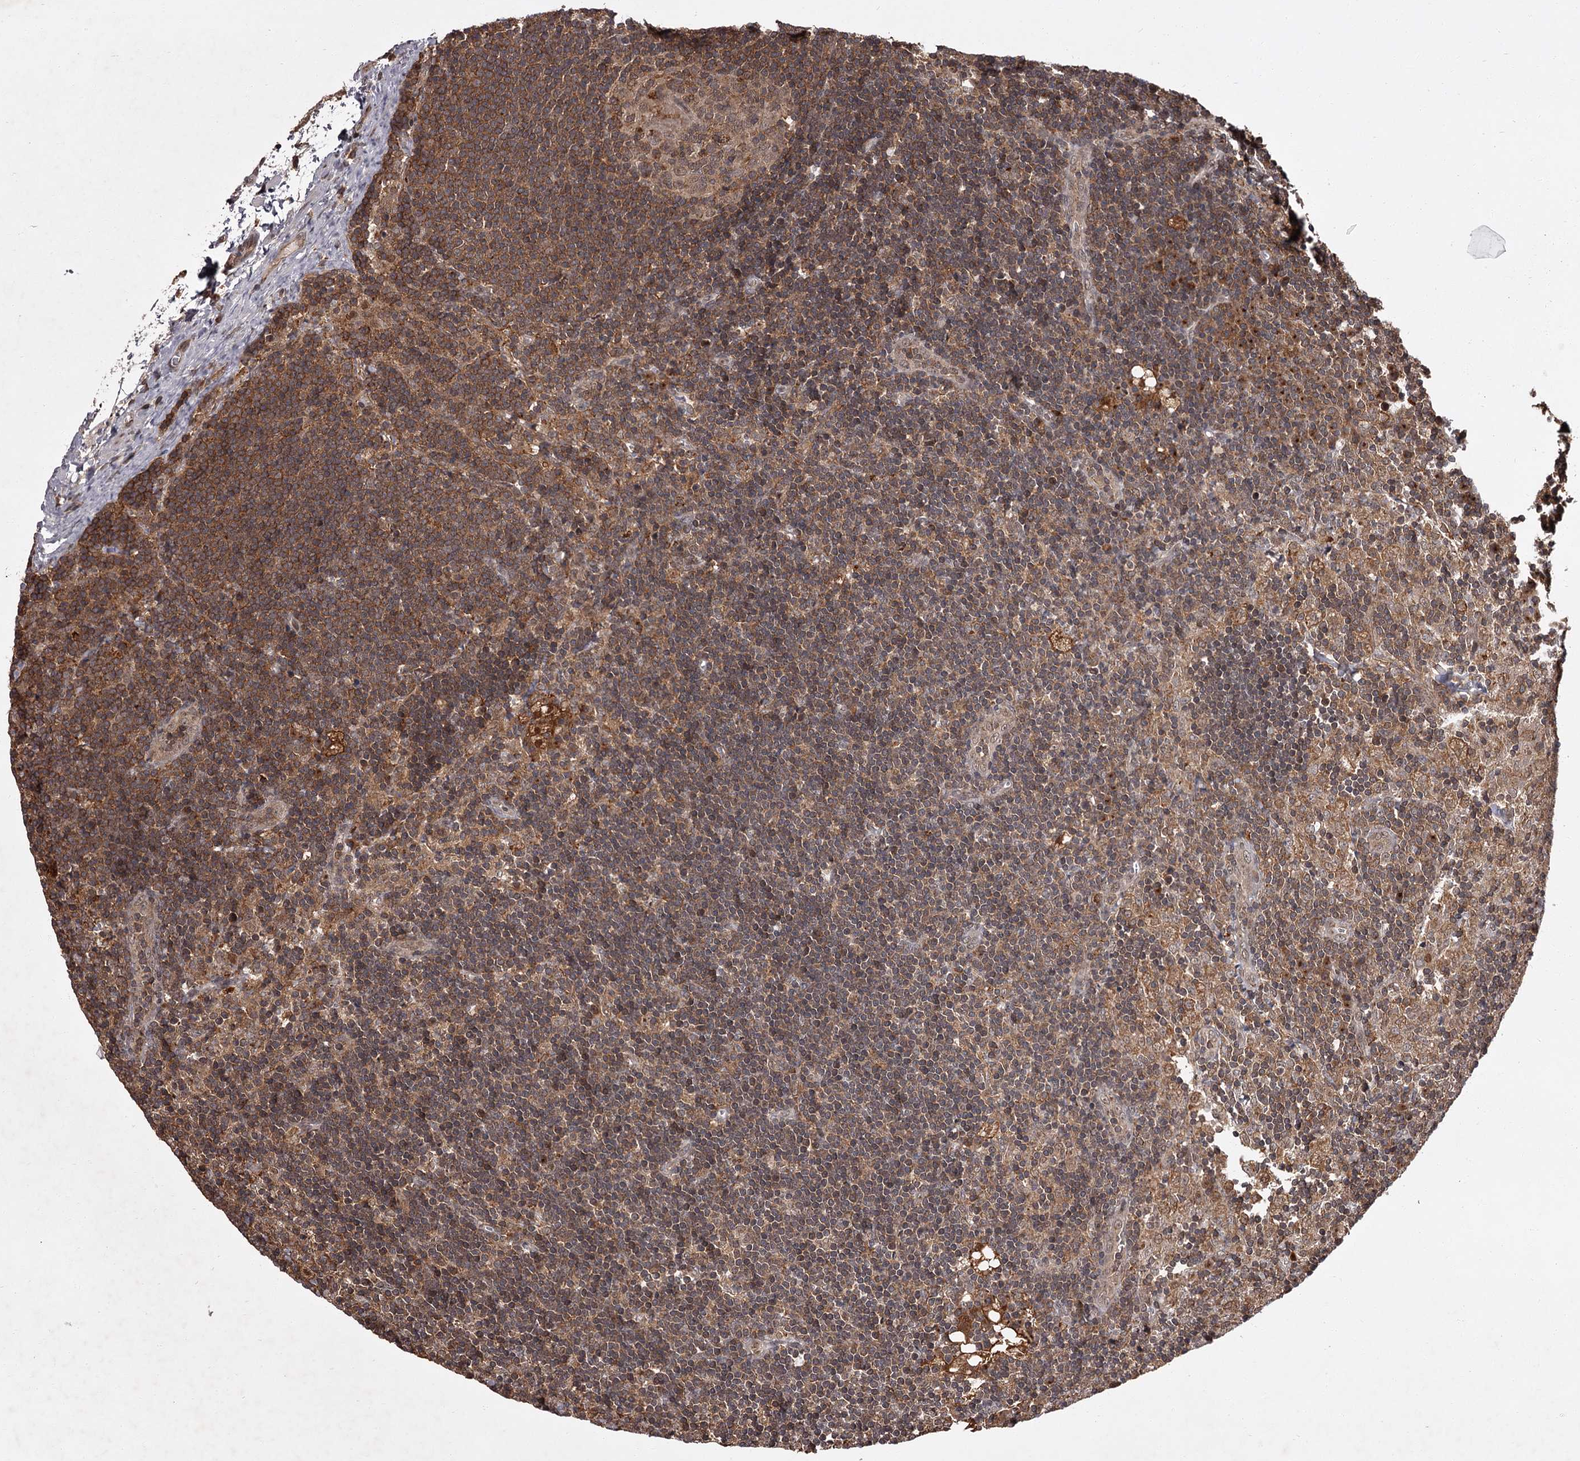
{"staining": {"intensity": "moderate", "quantity": ">75%", "location": "cytoplasmic/membranous"}, "tissue": "lymph node", "cell_type": "Germinal center cells", "image_type": "normal", "snomed": [{"axis": "morphology", "description": "Normal tissue, NOS"}, {"axis": "topography", "description": "Lymph node"}], "caption": "Human lymph node stained for a protein (brown) reveals moderate cytoplasmic/membranous positive positivity in approximately >75% of germinal center cells.", "gene": "TBC1D23", "patient": {"sex": "male", "age": 24}}